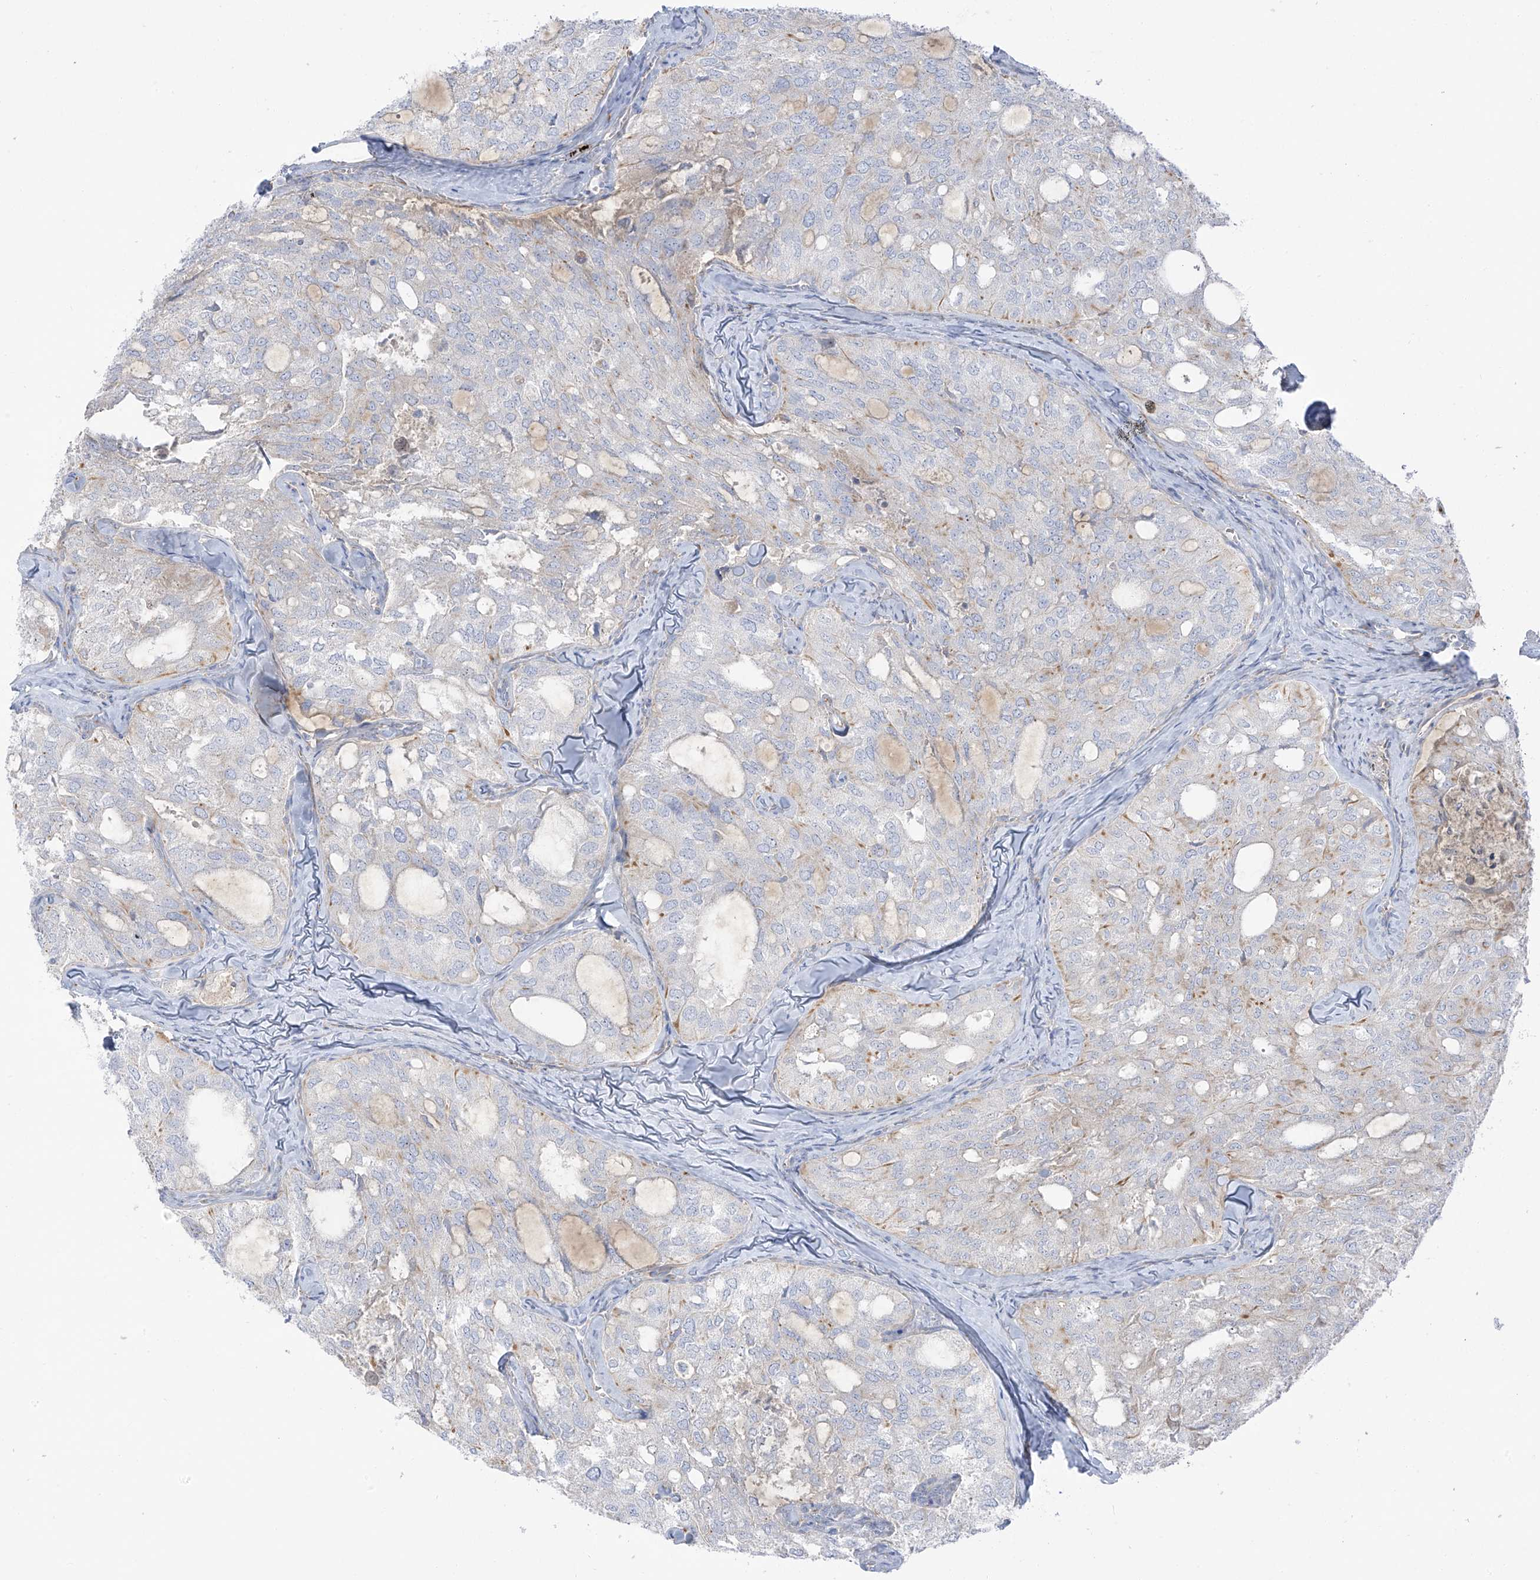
{"staining": {"intensity": "weak", "quantity": "<25%", "location": "cytoplasmic/membranous"}, "tissue": "thyroid cancer", "cell_type": "Tumor cells", "image_type": "cancer", "snomed": [{"axis": "morphology", "description": "Follicular adenoma carcinoma, NOS"}, {"axis": "topography", "description": "Thyroid gland"}], "caption": "This is a histopathology image of IHC staining of thyroid cancer, which shows no positivity in tumor cells.", "gene": "TAL2", "patient": {"sex": "male", "age": 75}}